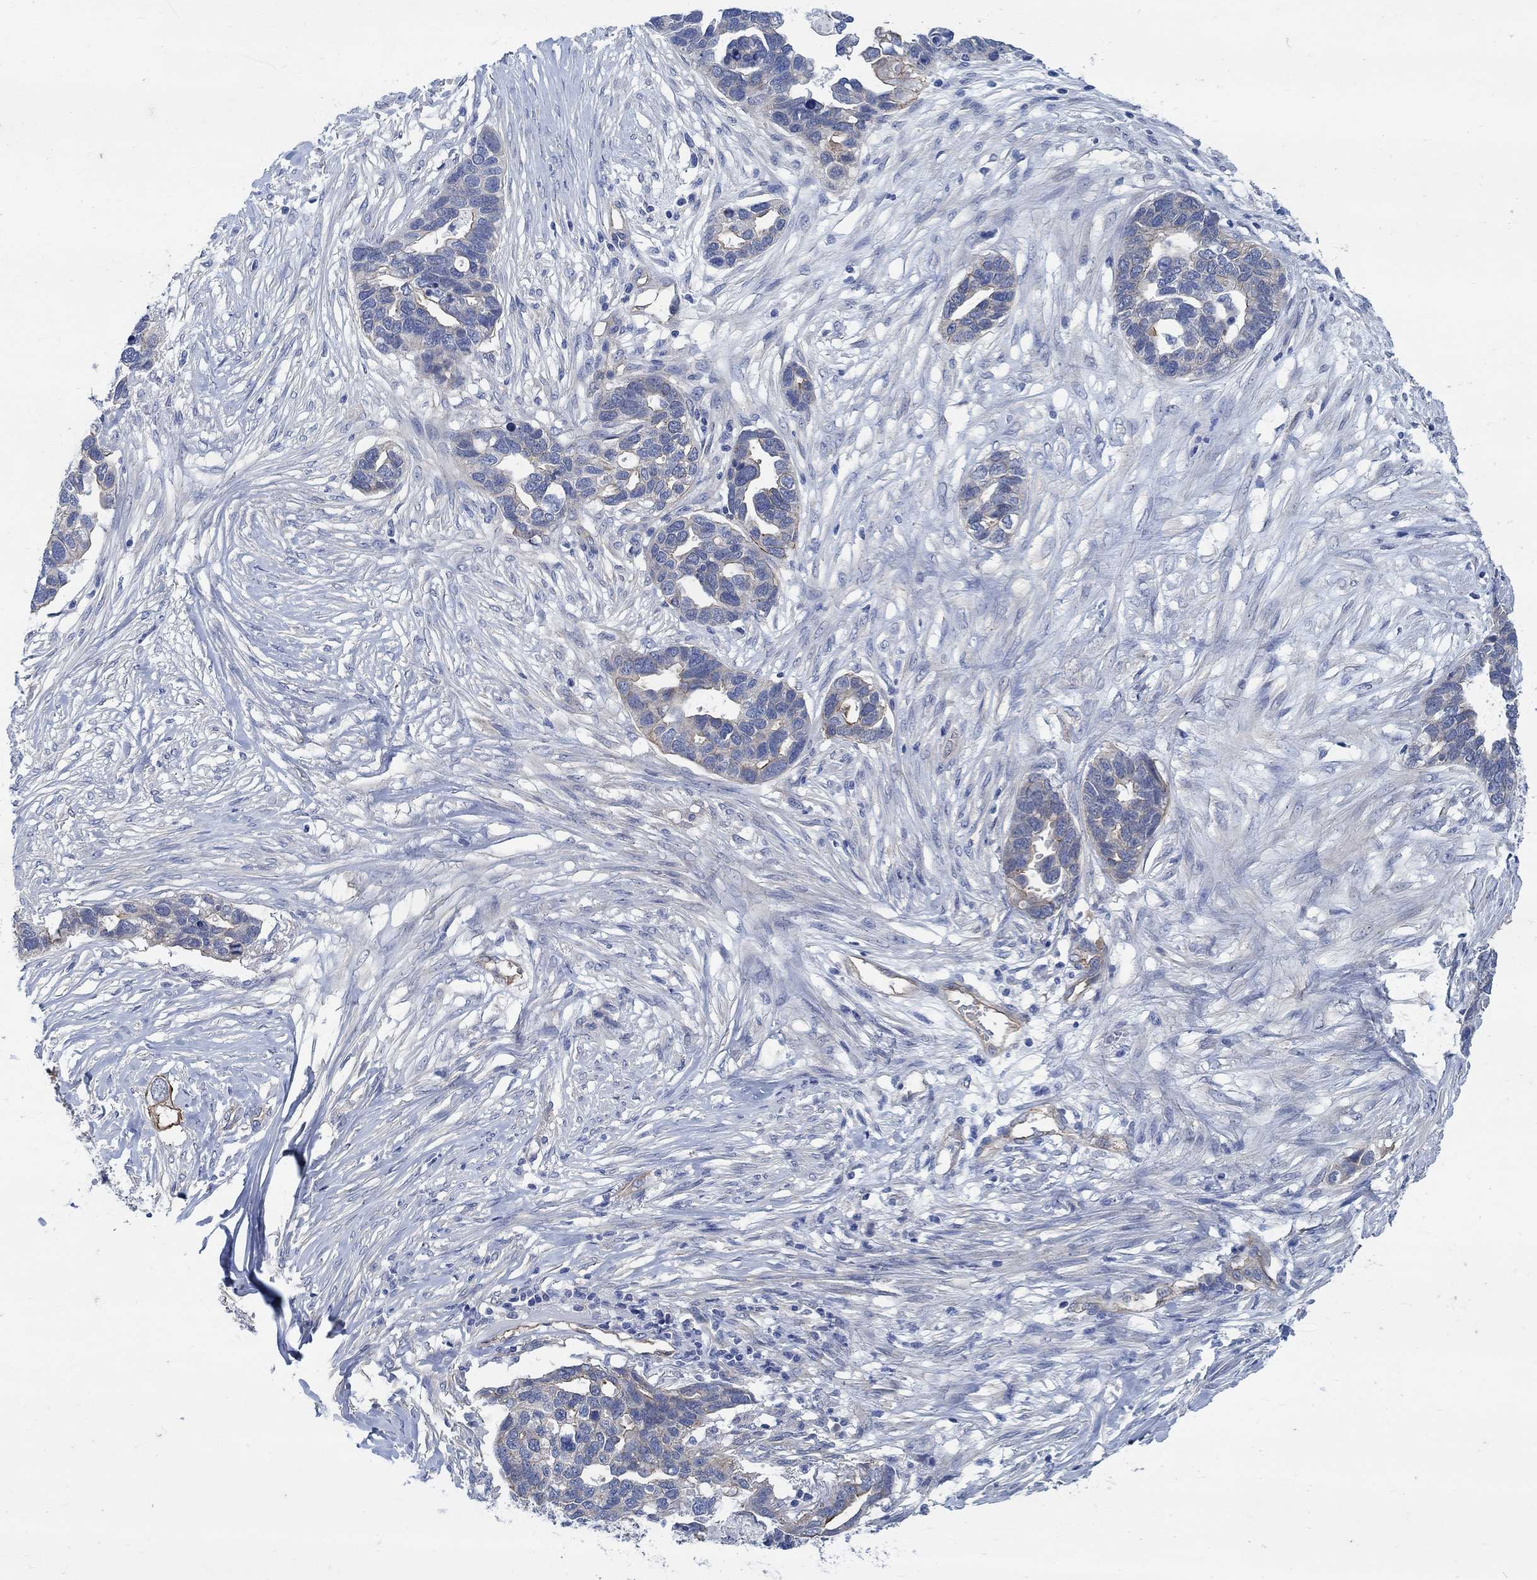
{"staining": {"intensity": "negative", "quantity": "none", "location": "none"}, "tissue": "ovarian cancer", "cell_type": "Tumor cells", "image_type": "cancer", "snomed": [{"axis": "morphology", "description": "Cystadenocarcinoma, serous, NOS"}, {"axis": "topography", "description": "Ovary"}], "caption": "This micrograph is of ovarian serous cystadenocarcinoma stained with immunohistochemistry to label a protein in brown with the nuclei are counter-stained blue. There is no positivity in tumor cells. (DAB immunohistochemistry (IHC) visualized using brightfield microscopy, high magnification).", "gene": "TMEM198", "patient": {"sex": "female", "age": 54}}